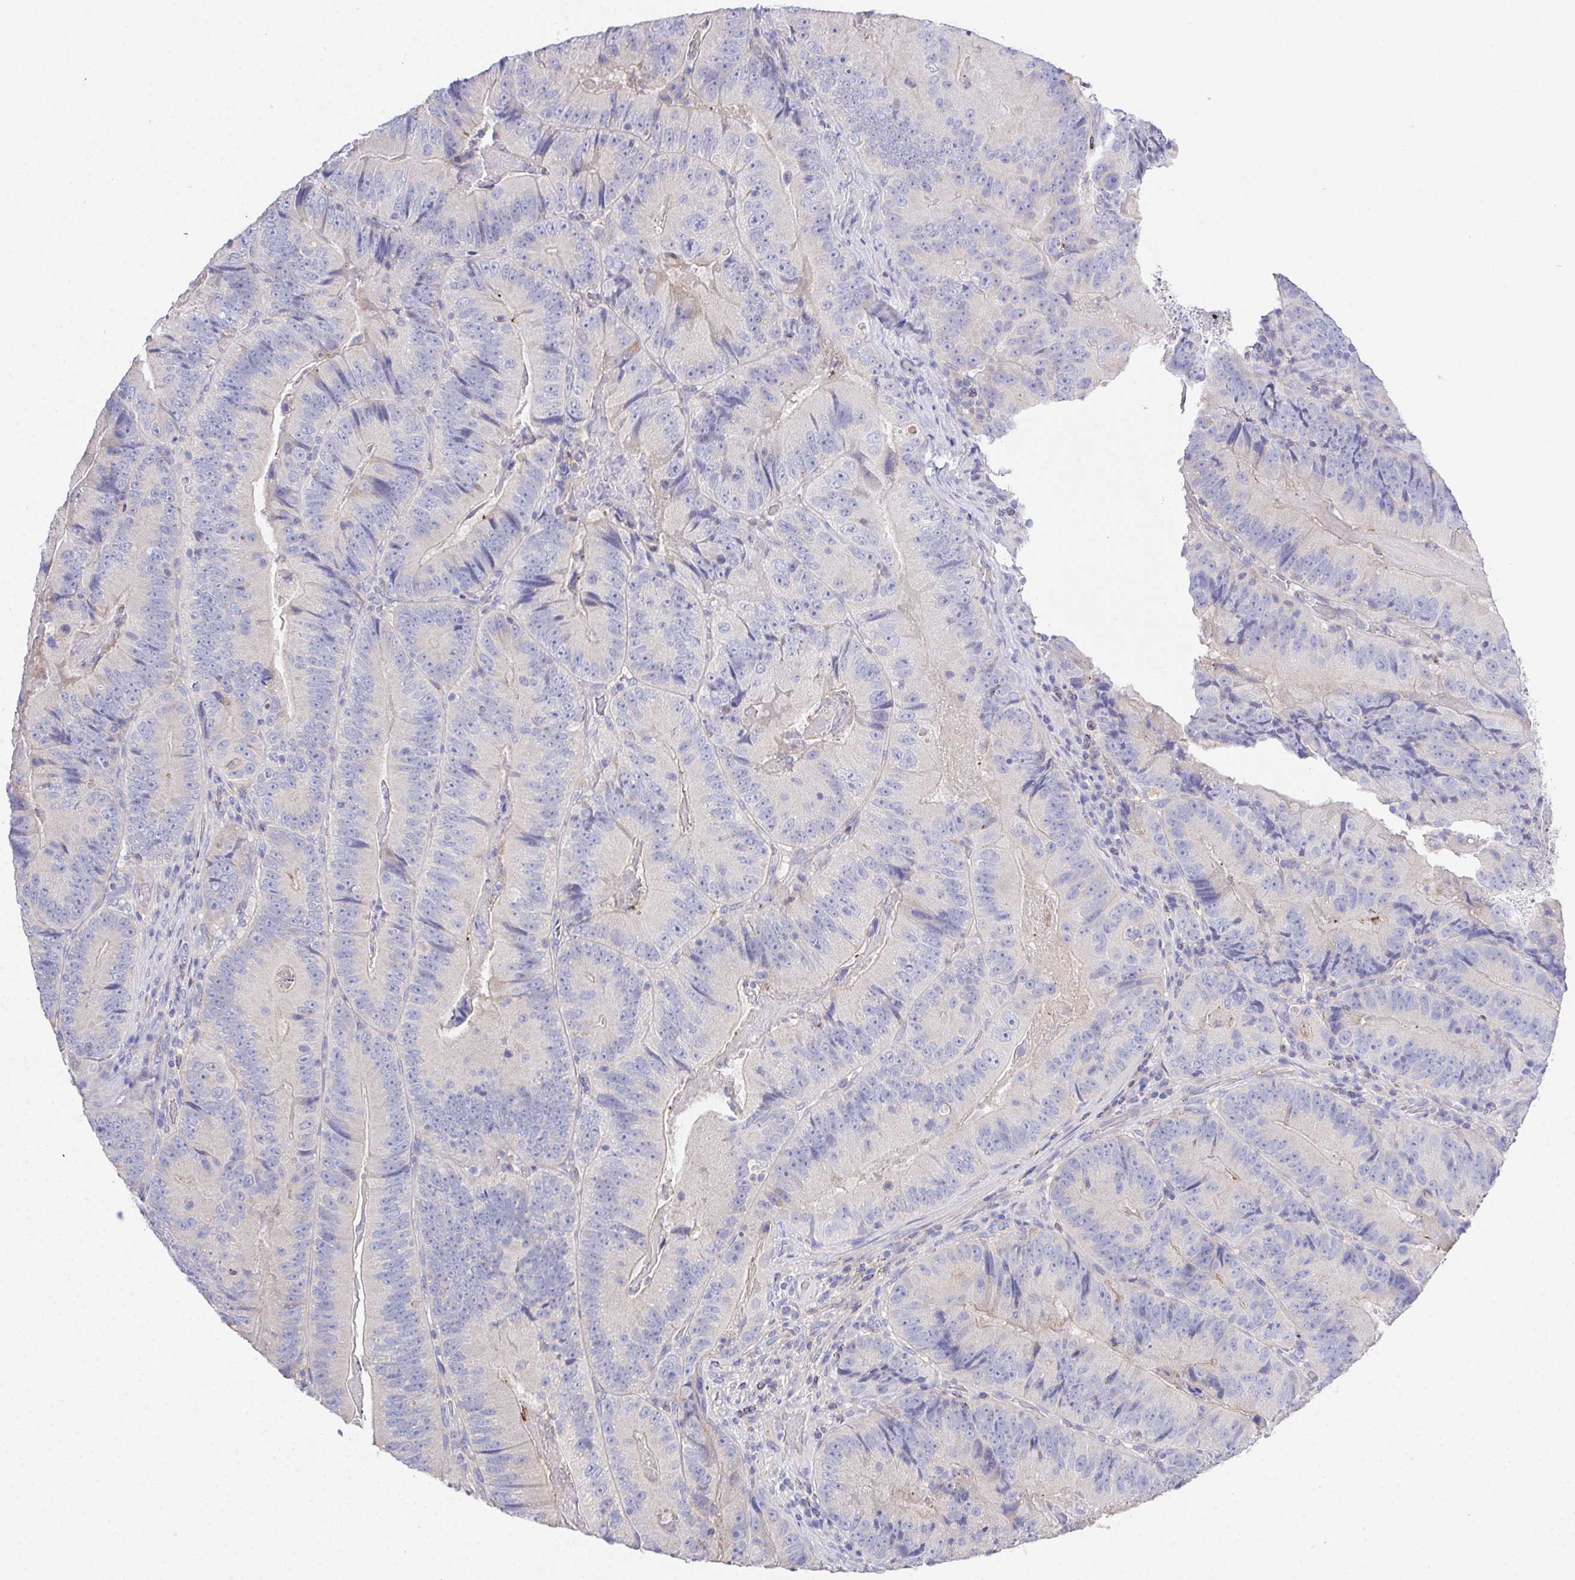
{"staining": {"intensity": "negative", "quantity": "none", "location": "none"}, "tissue": "colorectal cancer", "cell_type": "Tumor cells", "image_type": "cancer", "snomed": [{"axis": "morphology", "description": "Adenocarcinoma, NOS"}, {"axis": "topography", "description": "Colon"}], "caption": "Photomicrograph shows no significant protein expression in tumor cells of colorectal cancer (adenocarcinoma).", "gene": "PRG3", "patient": {"sex": "female", "age": 86}}